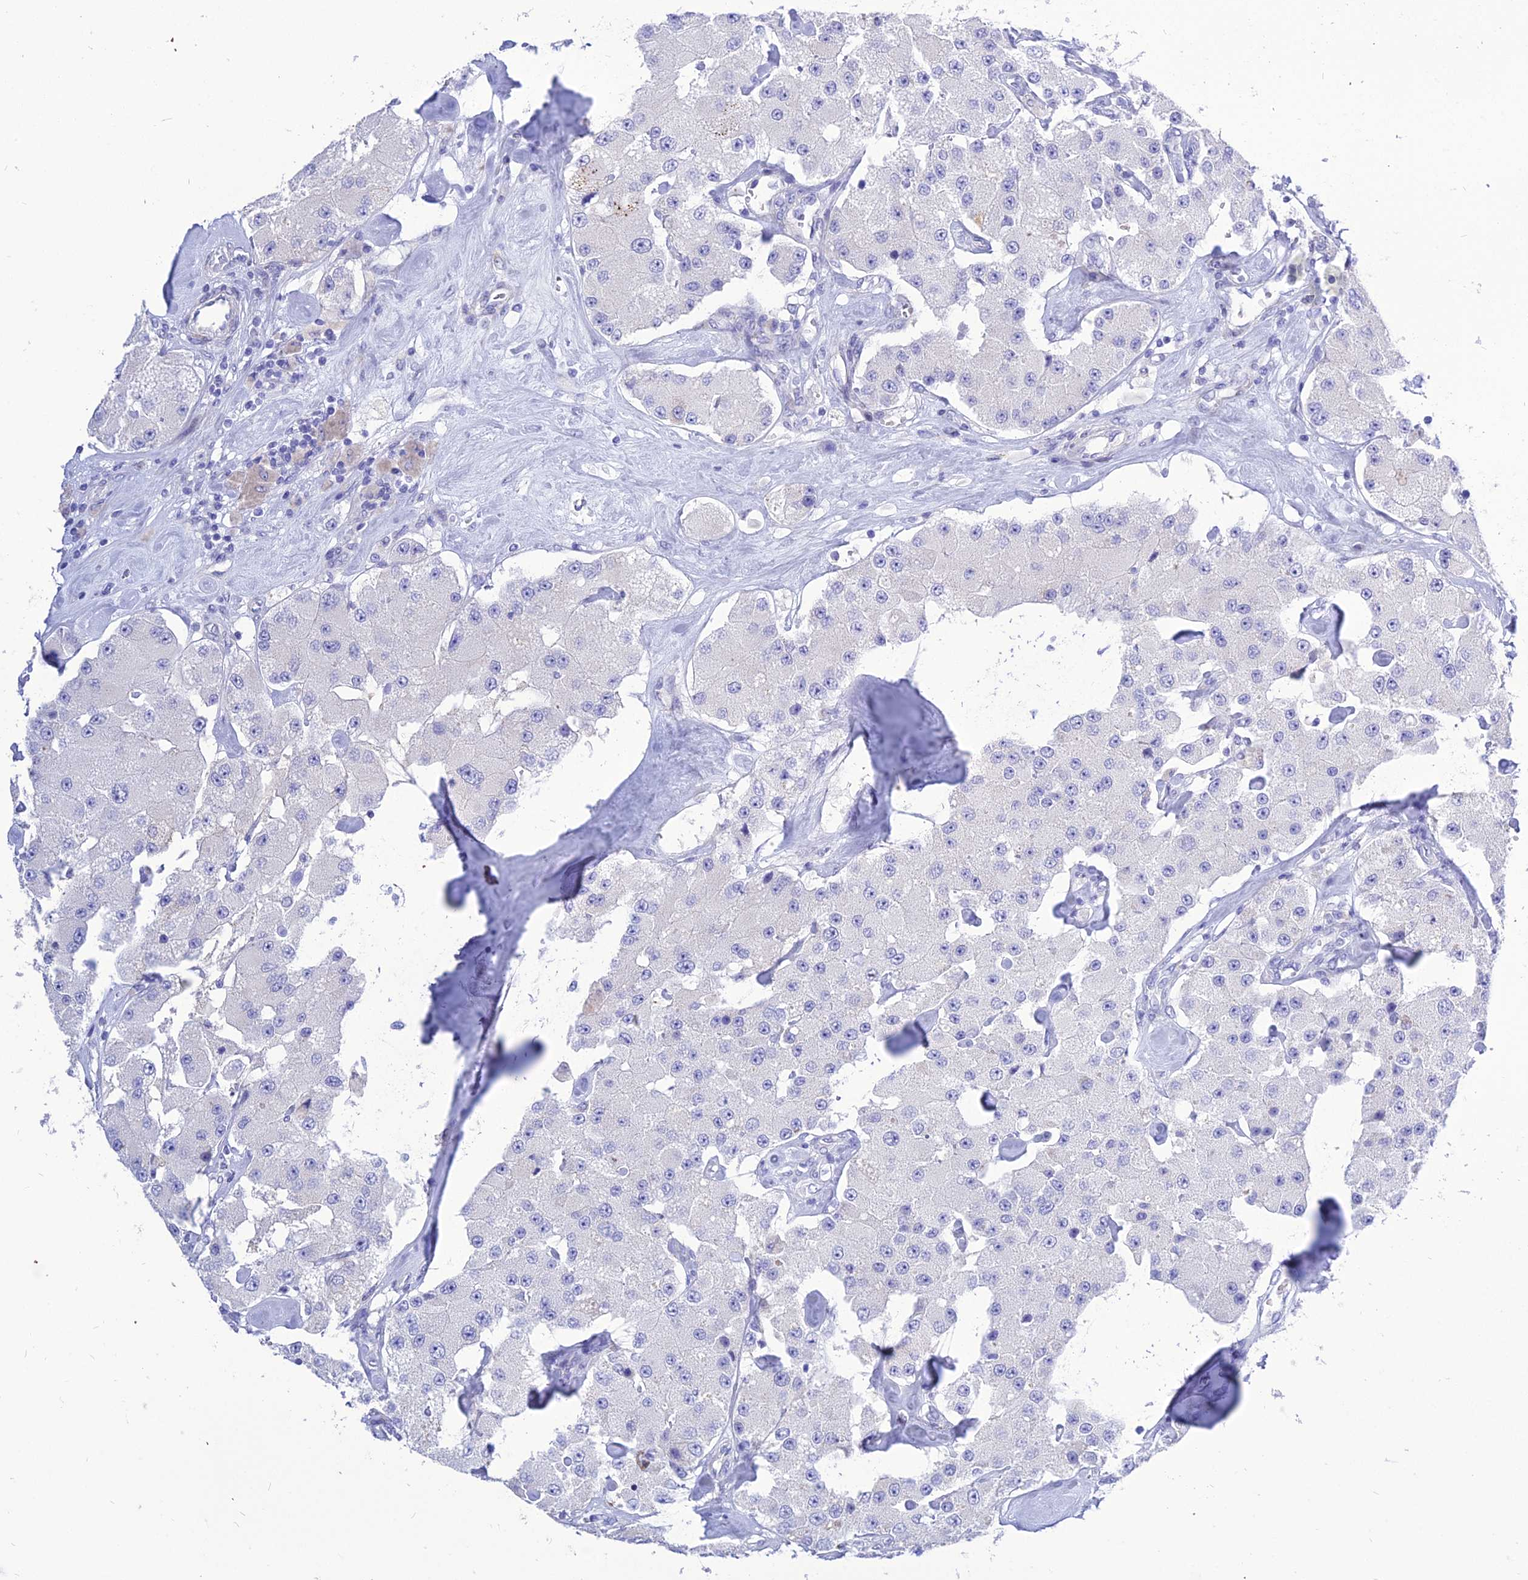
{"staining": {"intensity": "negative", "quantity": "none", "location": "none"}, "tissue": "carcinoid", "cell_type": "Tumor cells", "image_type": "cancer", "snomed": [{"axis": "morphology", "description": "Carcinoid, malignant, NOS"}, {"axis": "topography", "description": "Pancreas"}], "caption": "Tumor cells show no significant positivity in malignant carcinoid.", "gene": "DEFB107A", "patient": {"sex": "male", "age": 41}}